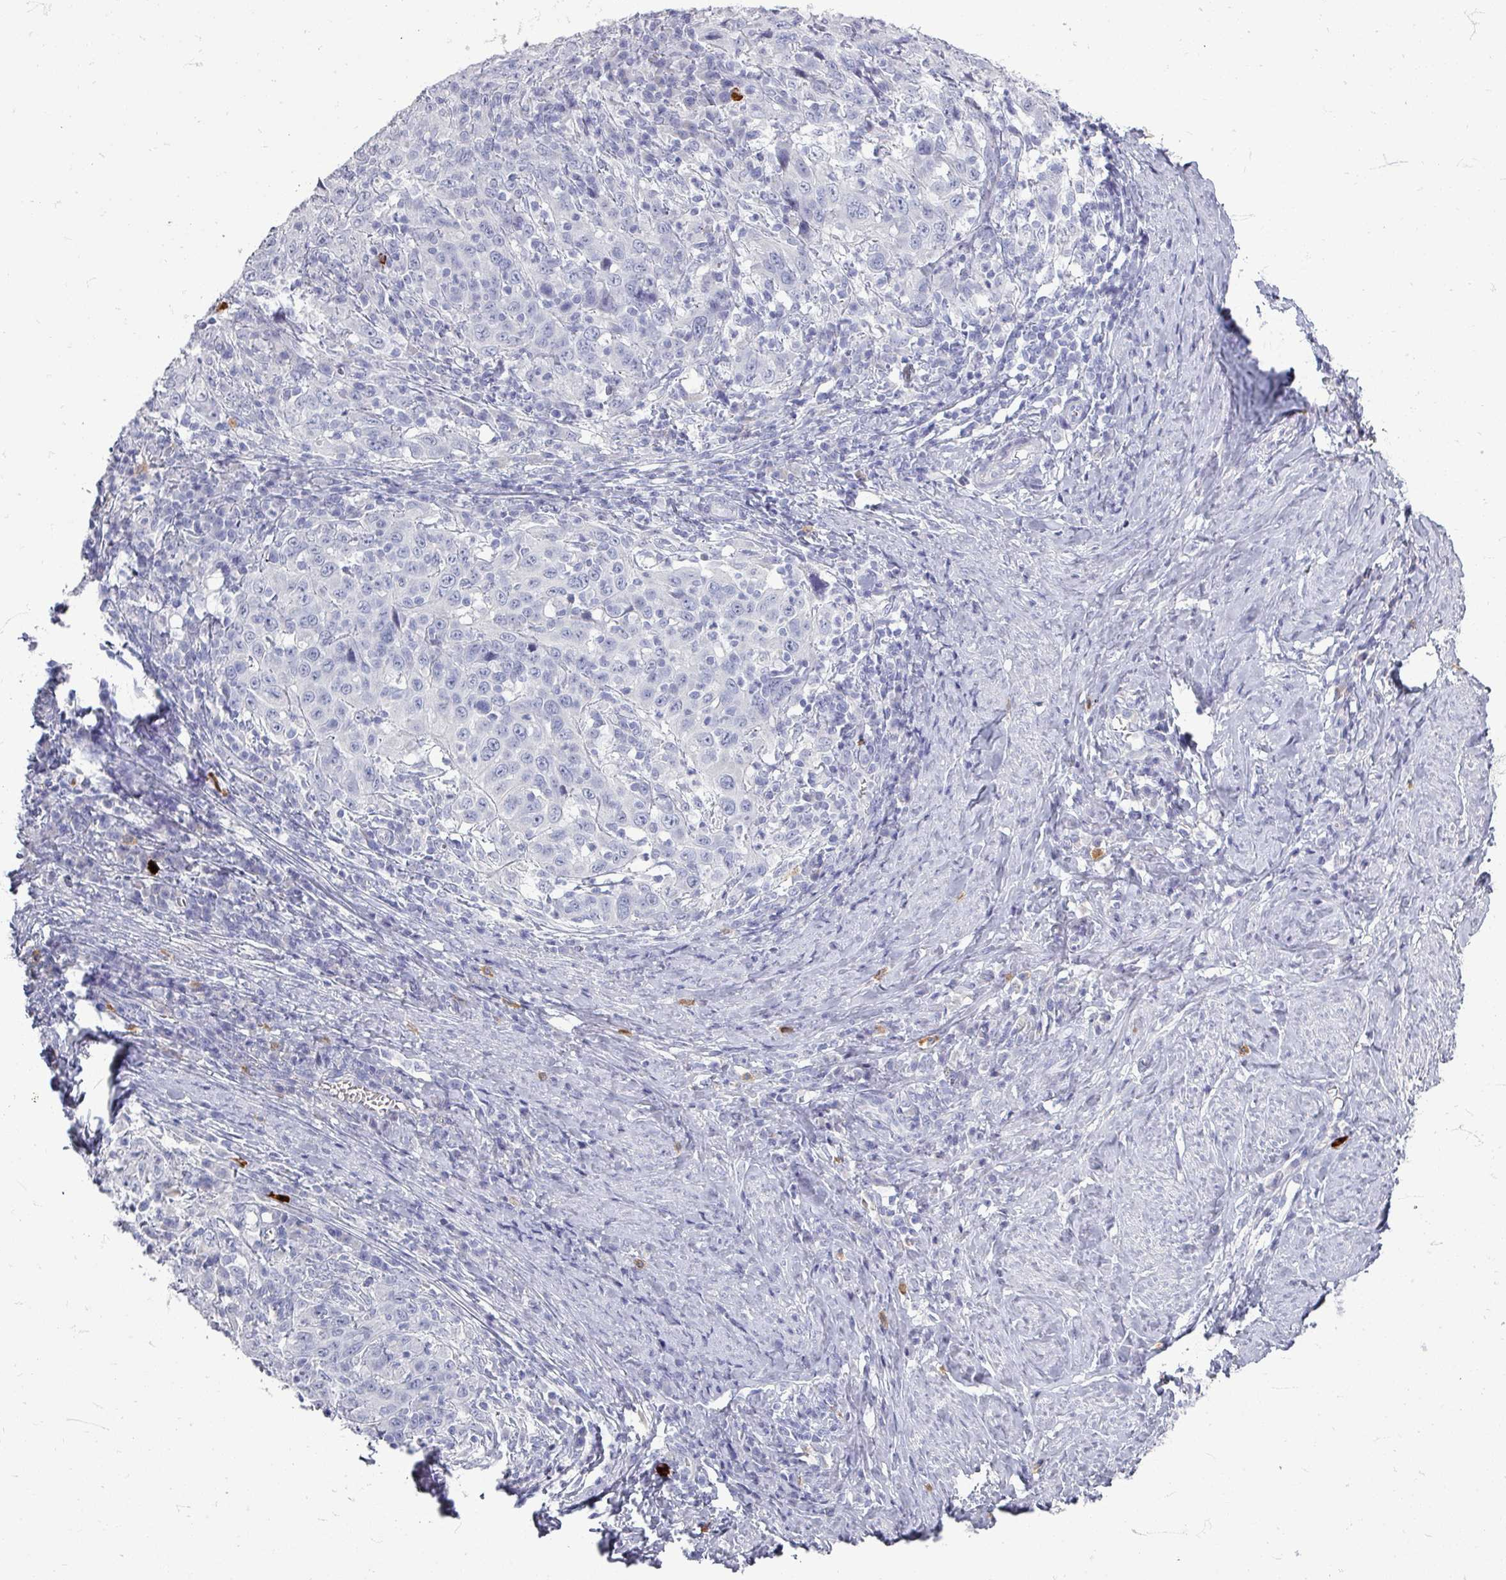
{"staining": {"intensity": "negative", "quantity": "none", "location": "none"}, "tissue": "cervical cancer", "cell_type": "Tumor cells", "image_type": "cancer", "snomed": [{"axis": "morphology", "description": "Squamous cell carcinoma, NOS"}, {"axis": "topography", "description": "Cervix"}], "caption": "IHC histopathology image of neoplastic tissue: cervical squamous cell carcinoma stained with DAB exhibits no significant protein positivity in tumor cells.", "gene": "ZNF878", "patient": {"sex": "female", "age": 46}}